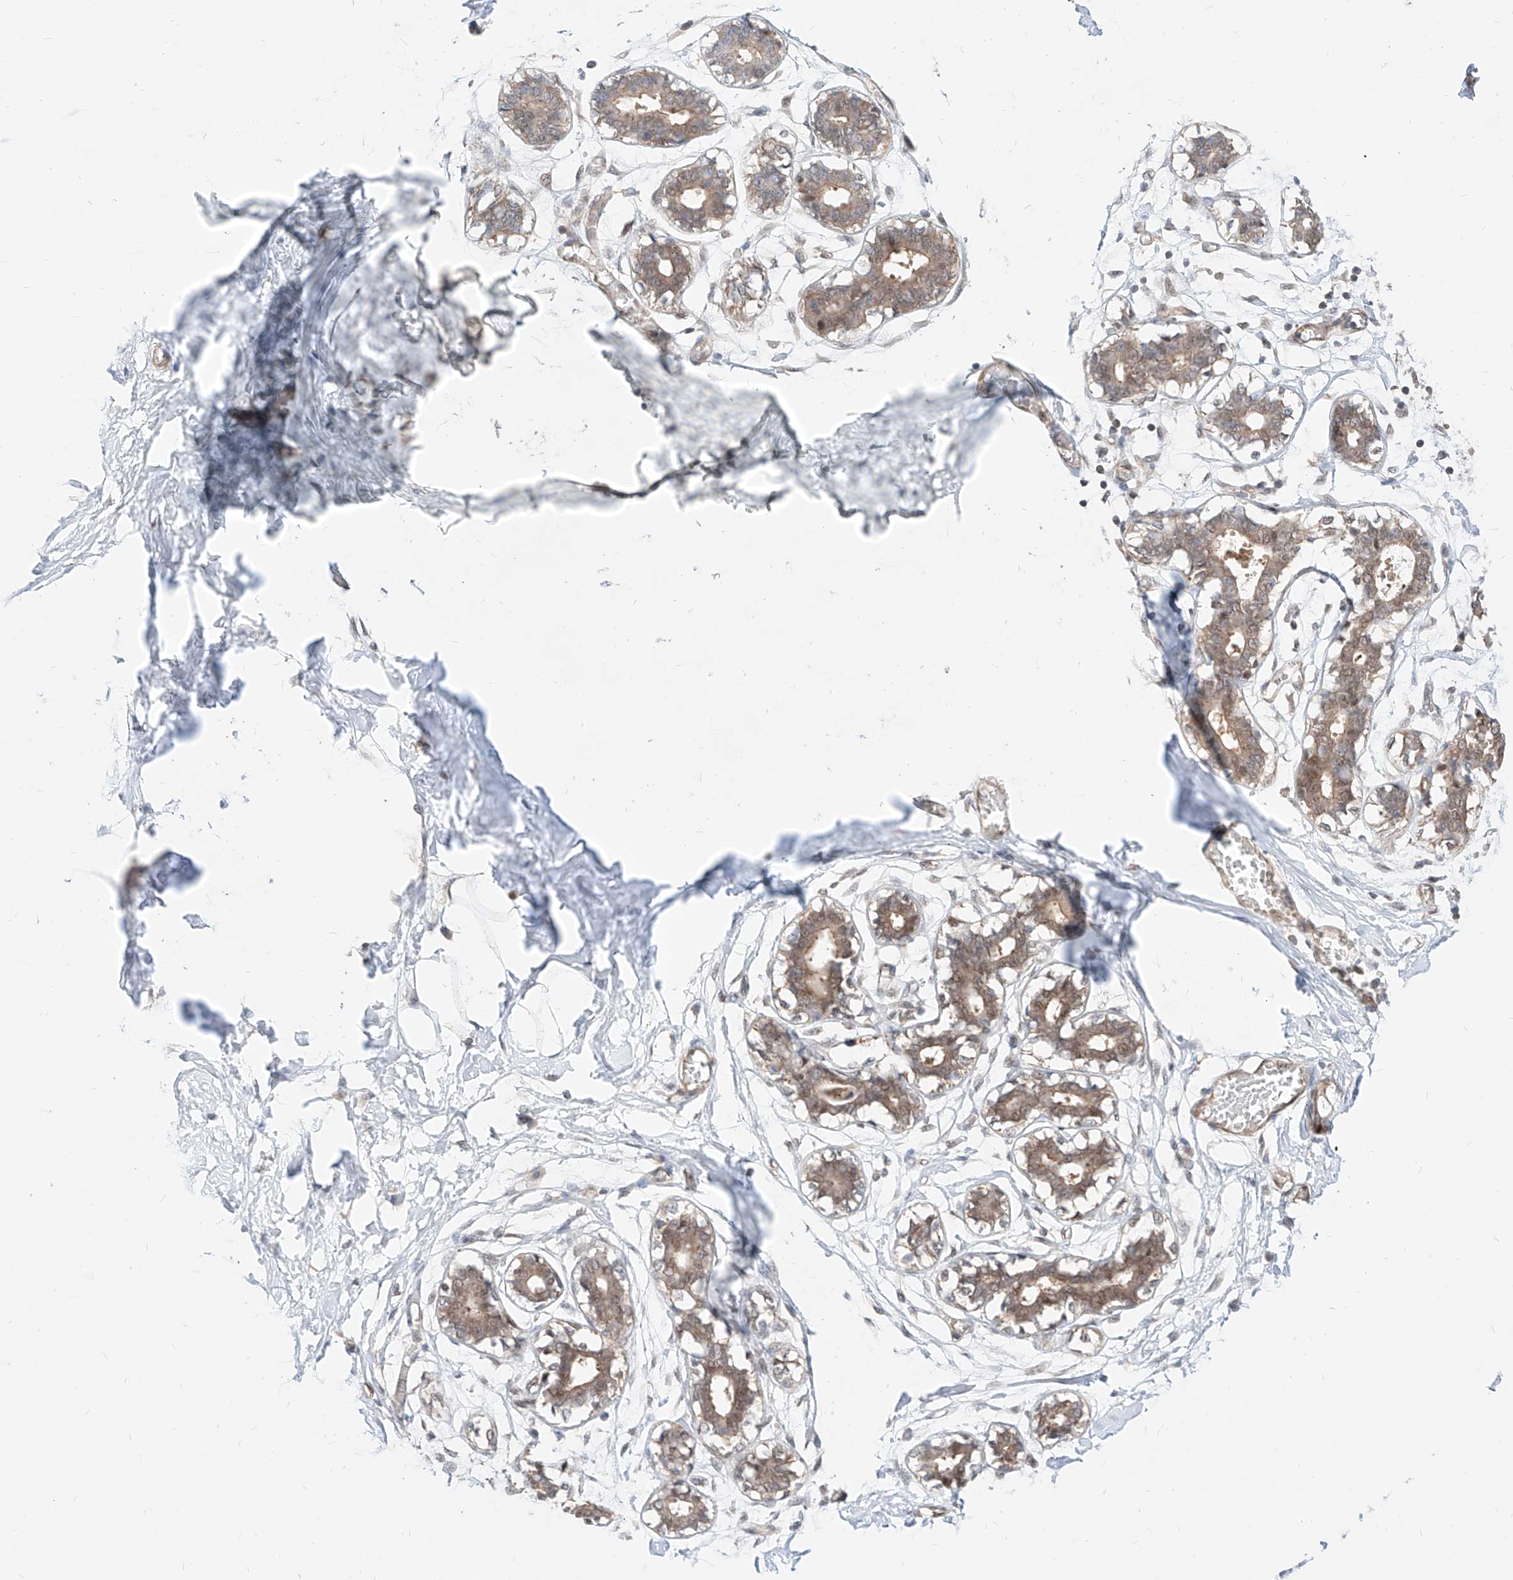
{"staining": {"intensity": "negative", "quantity": "none", "location": "none"}, "tissue": "breast", "cell_type": "Adipocytes", "image_type": "normal", "snomed": [{"axis": "morphology", "description": "Normal tissue, NOS"}, {"axis": "topography", "description": "Breast"}], "caption": "High magnification brightfield microscopy of benign breast stained with DAB (brown) and counterstained with hematoxylin (blue): adipocytes show no significant positivity. (Stains: DAB immunohistochemistry with hematoxylin counter stain, Microscopy: brightfield microscopy at high magnification).", "gene": "TSNAX", "patient": {"sex": "female", "age": 27}}